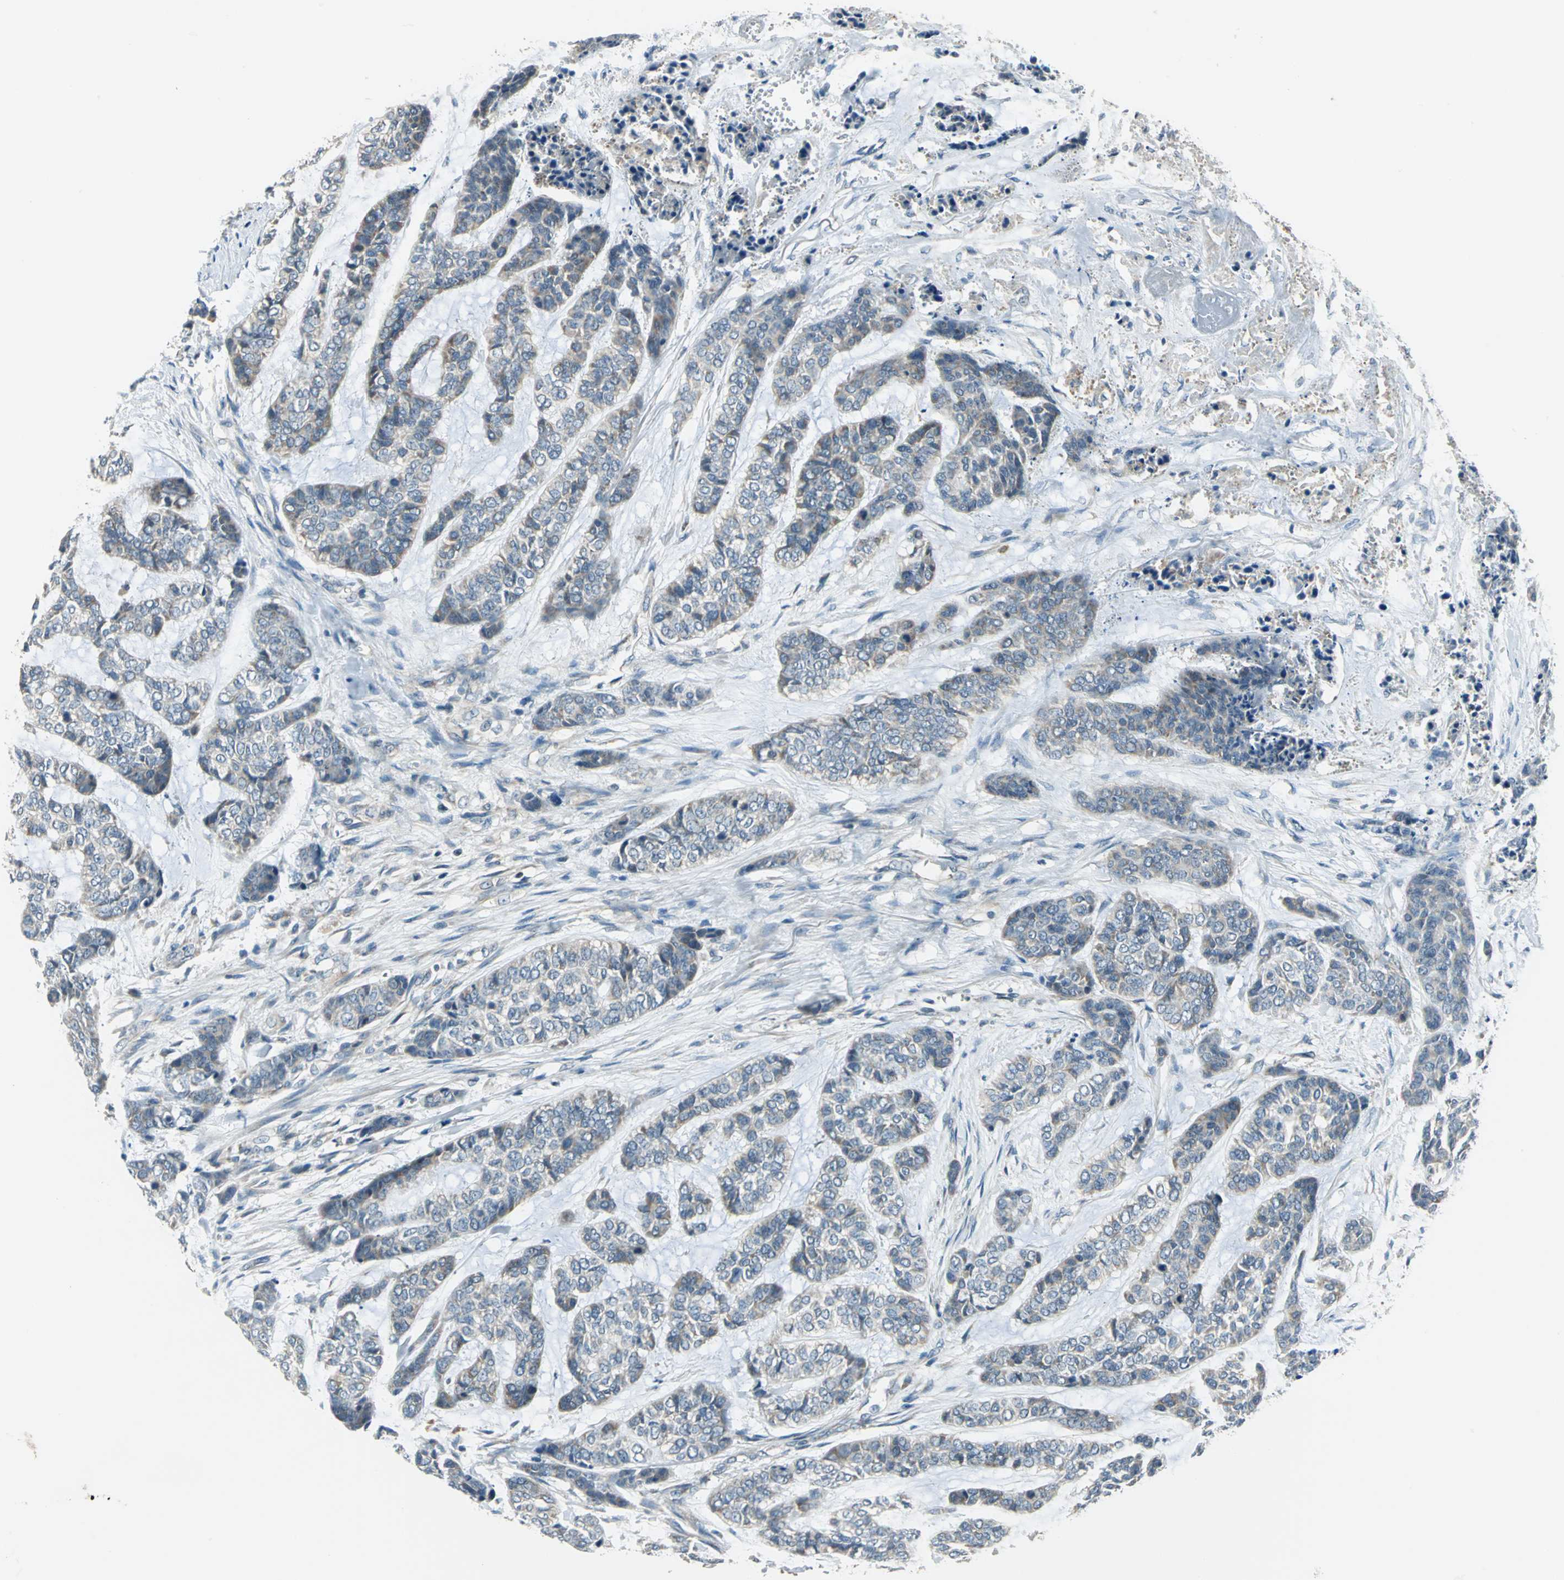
{"staining": {"intensity": "weak", "quantity": "<25%", "location": "cytoplasmic/membranous"}, "tissue": "skin cancer", "cell_type": "Tumor cells", "image_type": "cancer", "snomed": [{"axis": "morphology", "description": "Basal cell carcinoma"}, {"axis": "topography", "description": "Skin"}], "caption": "An immunohistochemistry histopathology image of skin basal cell carcinoma is shown. There is no staining in tumor cells of skin basal cell carcinoma.", "gene": "TRAK1", "patient": {"sex": "female", "age": 64}}